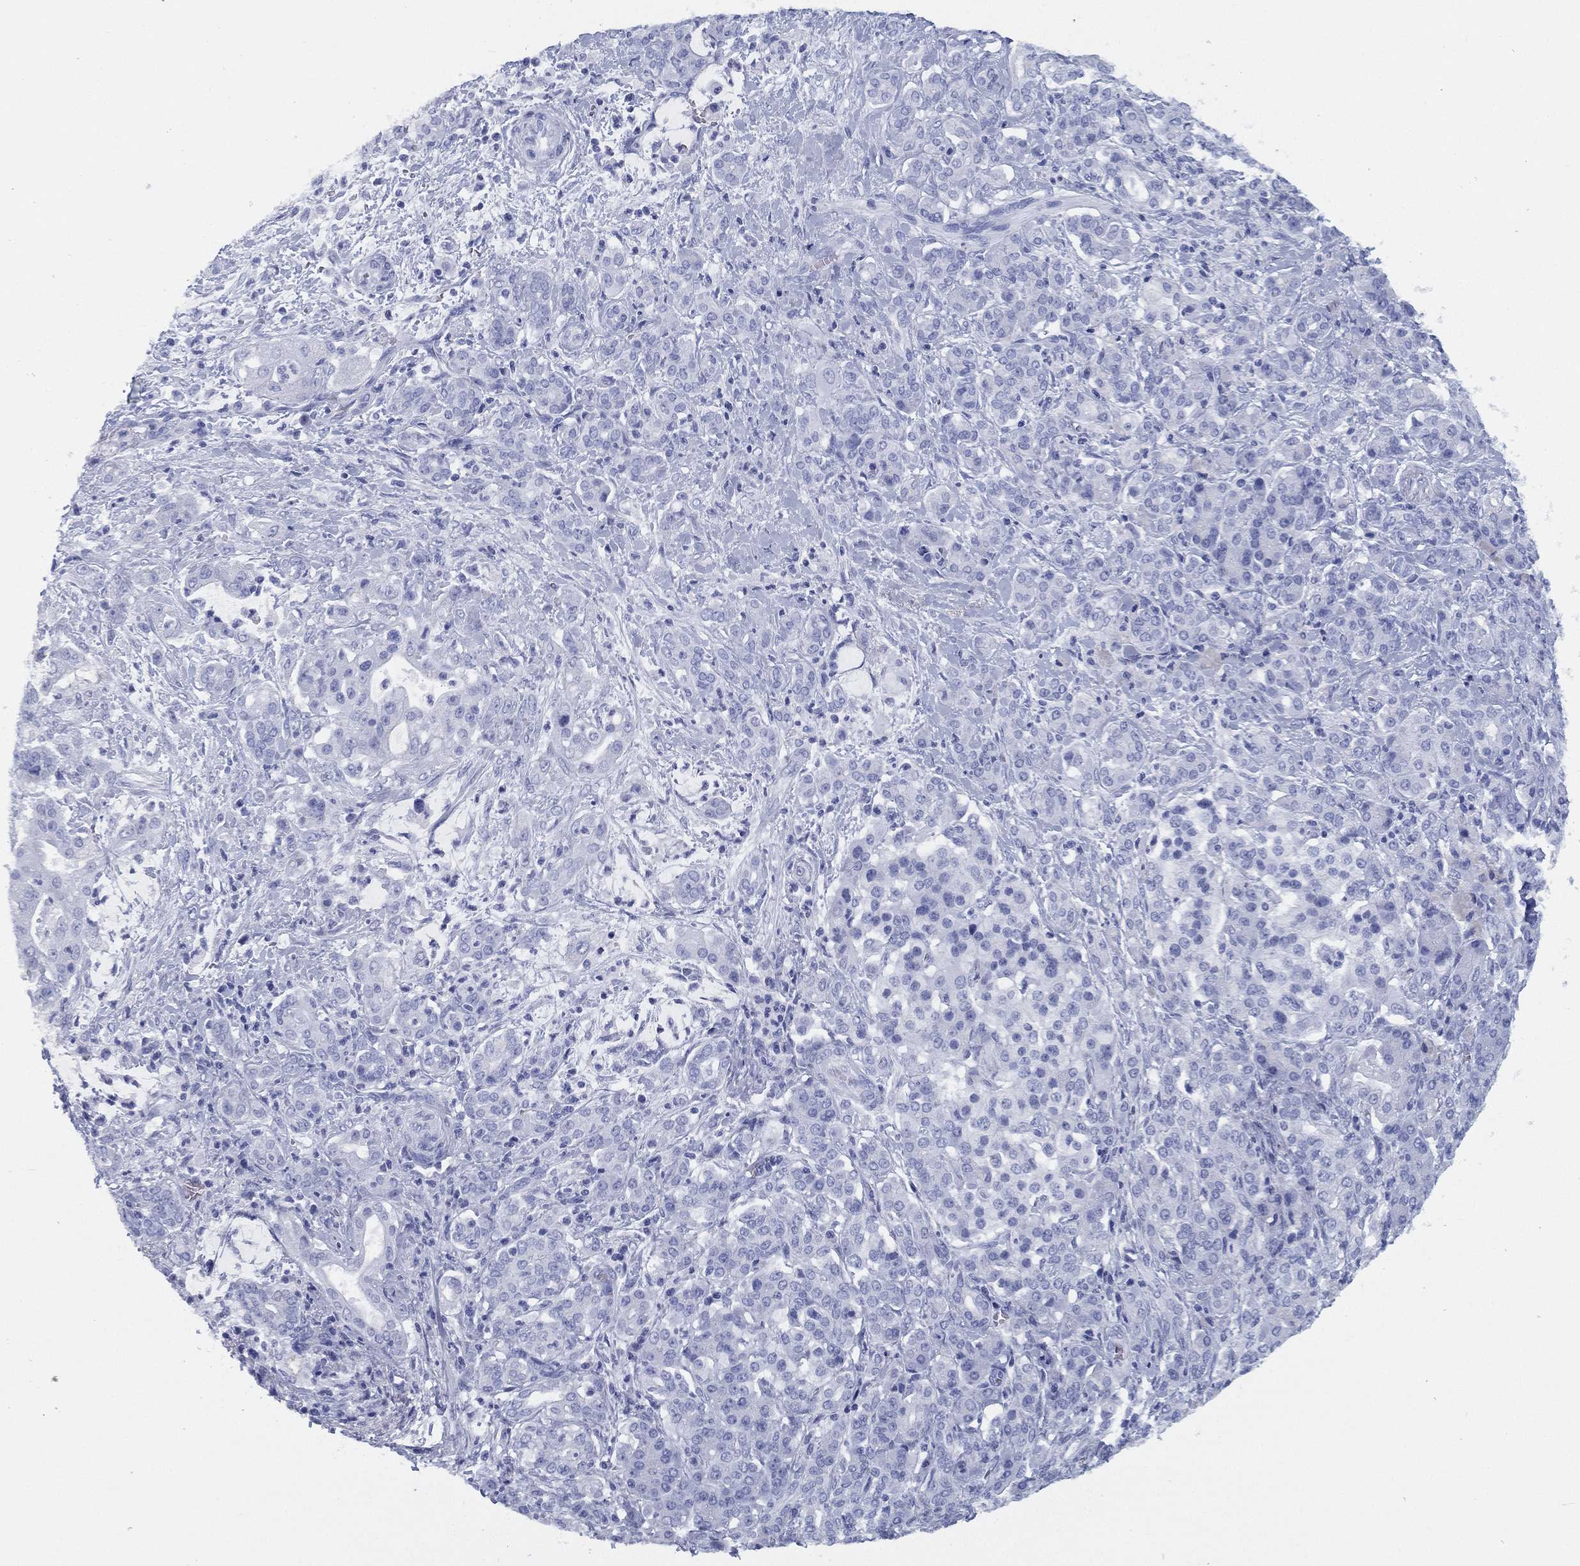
{"staining": {"intensity": "negative", "quantity": "none", "location": "none"}, "tissue": "pancreatic cancer", "cell_type": "Tumor cells", "image_type": "cancer", "snomed": [{"axis": "morphology", "description": "Normal tissue, NOS"}, {"axis": "morphology", "description": "Inflammation, NOS"}, {"axis": "morphology", "description": "Adenocarcinoma, NOS"}, {"axis": "topography", "description": "Pancreas"}], "caption": "A histopathology image of human pancreatic cancer (adenocarcinoma) is negative for staining in tumor cells.", "gene": "TMEM252", "patient": {"sex": "male", "age": 57}}